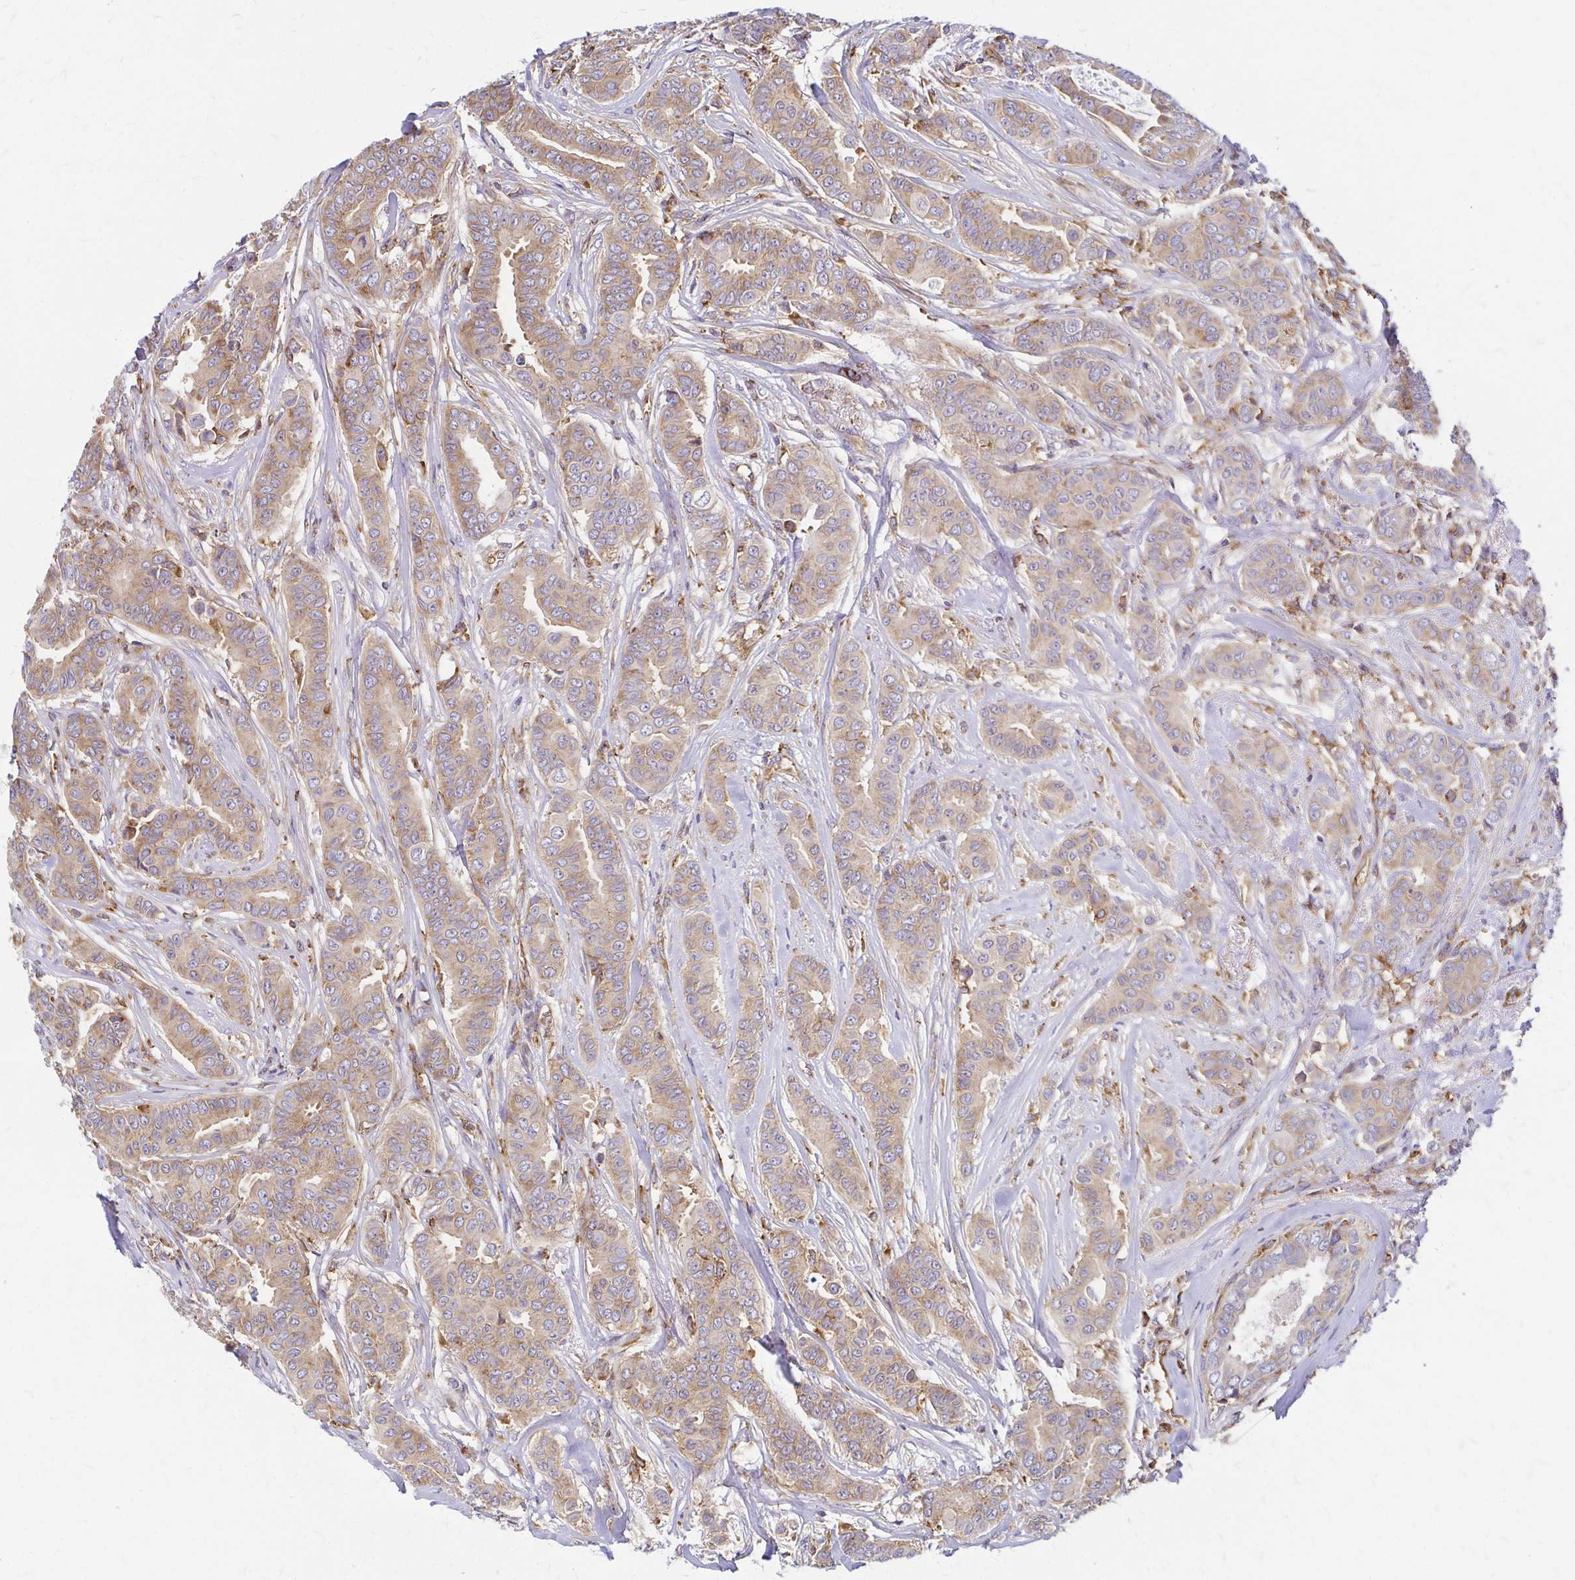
{"staining": {"intensity": "moderate", "quantity": ">75%", "location": "cytoplasmic/membranous"}, "tissue": "breast cancer", "cell_type": "Tumor cells", "image_type": "cancer", "snomed": [{"axis": "morphology", "description": "Duct carcinoma"}, {"axis": "topography", "description": "Breast"}], "caption": "A medium amount of moderate cytoplasmic/membranous staining is seen in about >75% of tumor cells in breast infiltrating ductal carcinoma tissue. The protein is shown in brown color, while the nuclei are stained blue.", "gene": "WASF2", "patient": {"sex": "female", "age": 45}}